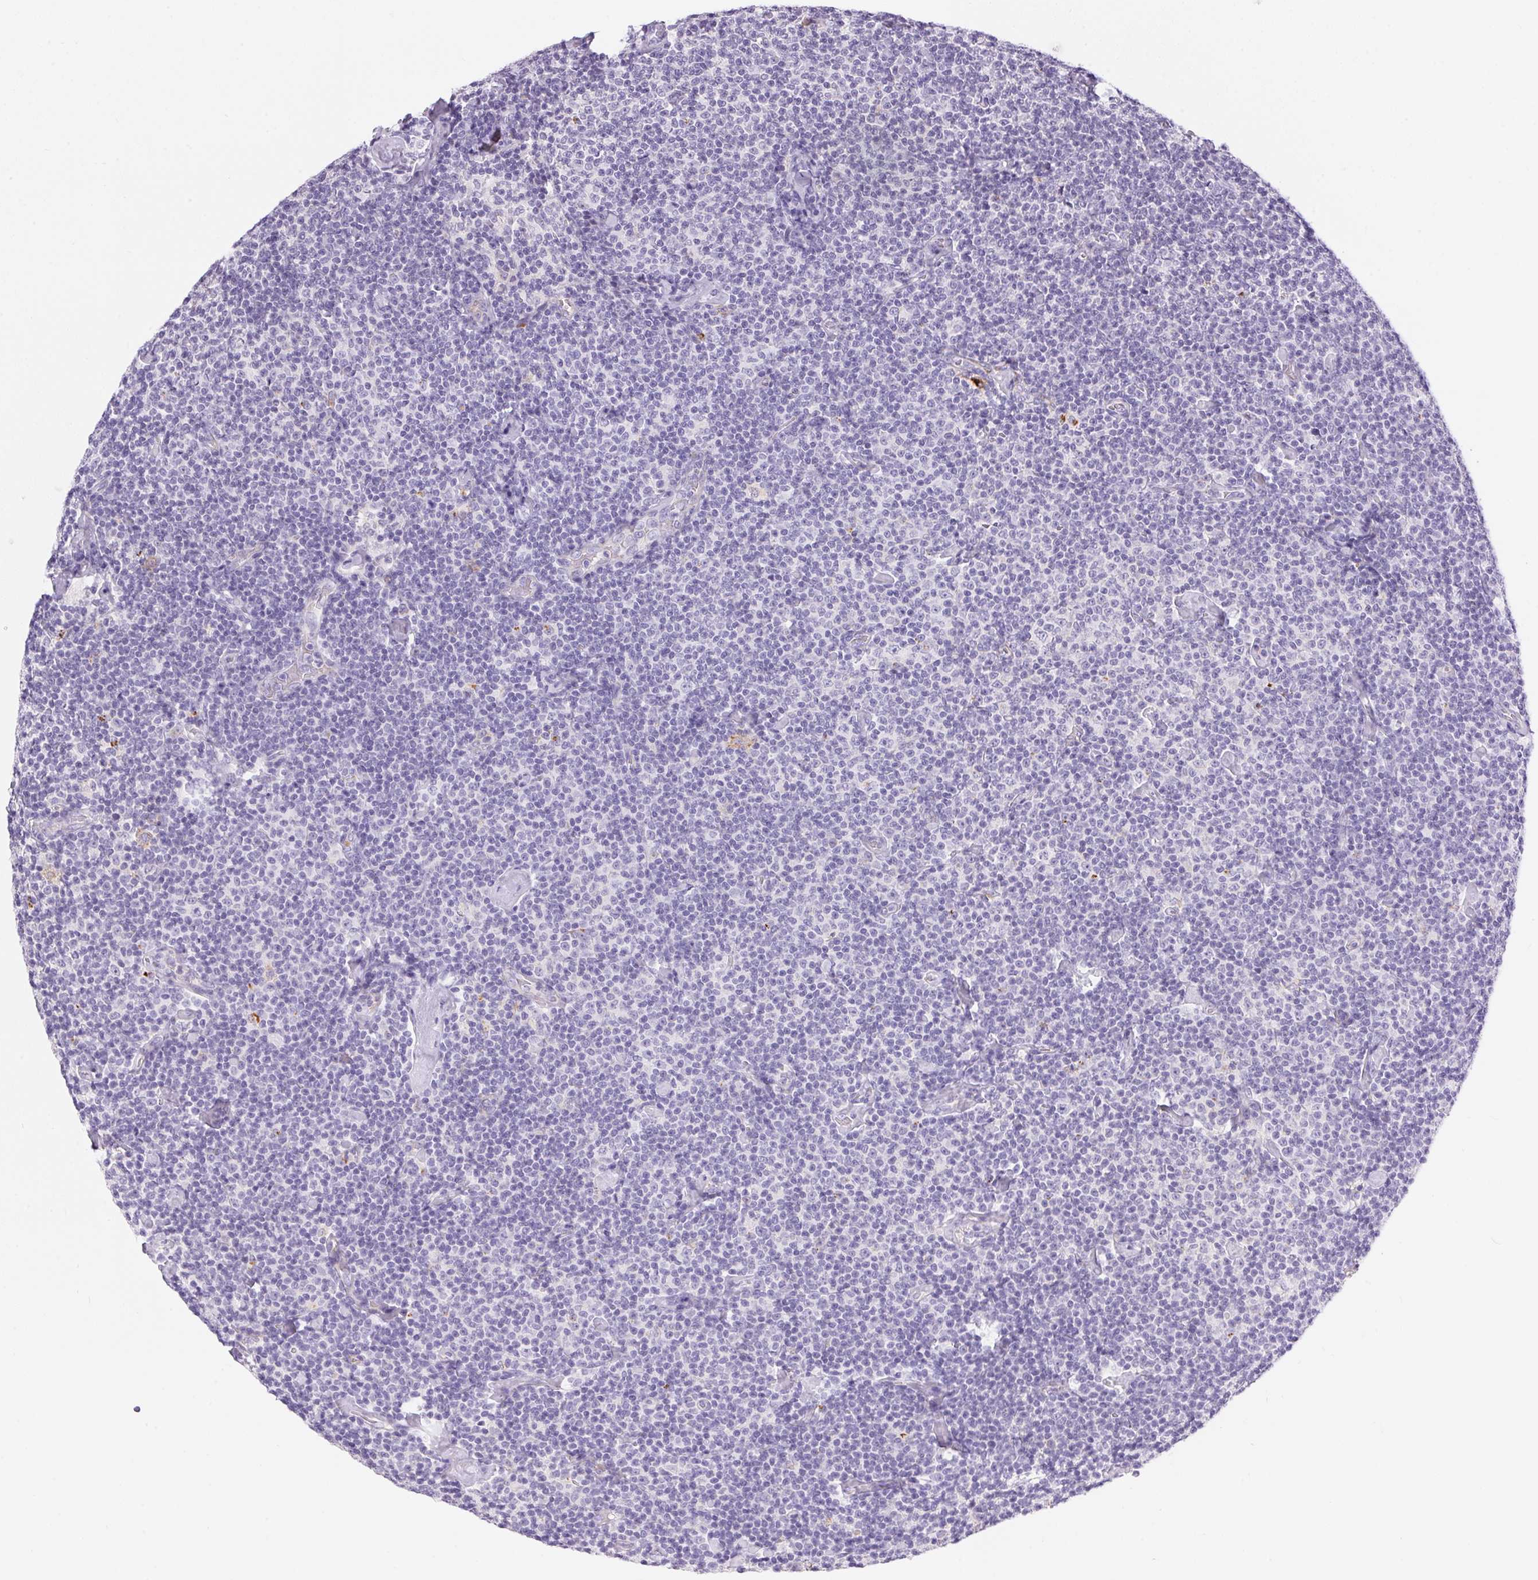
{"staining": {"intensity": "negative", "quantity": "none", "location": "none"}, "tissue": "lymphoma", "cell_type": "Tumor cells", "image_type": "cancer", "snomed": [{"axis": "morphology", "description": "Malignant lymphoma, non-Hodgkin's type, Low grade"}, {"axis": "topography", "description": "Lymph node"}], "caption": "Tumor cells are negative for protein expression in human lymphoma. (Brightfield microscopy of DAB (3,3'-diaminobenzidine) immunohistochemistry (IHC) at high magnification).", "gene": "PNLIPRP3", "patient": {"sex": "male", "age": 81}}